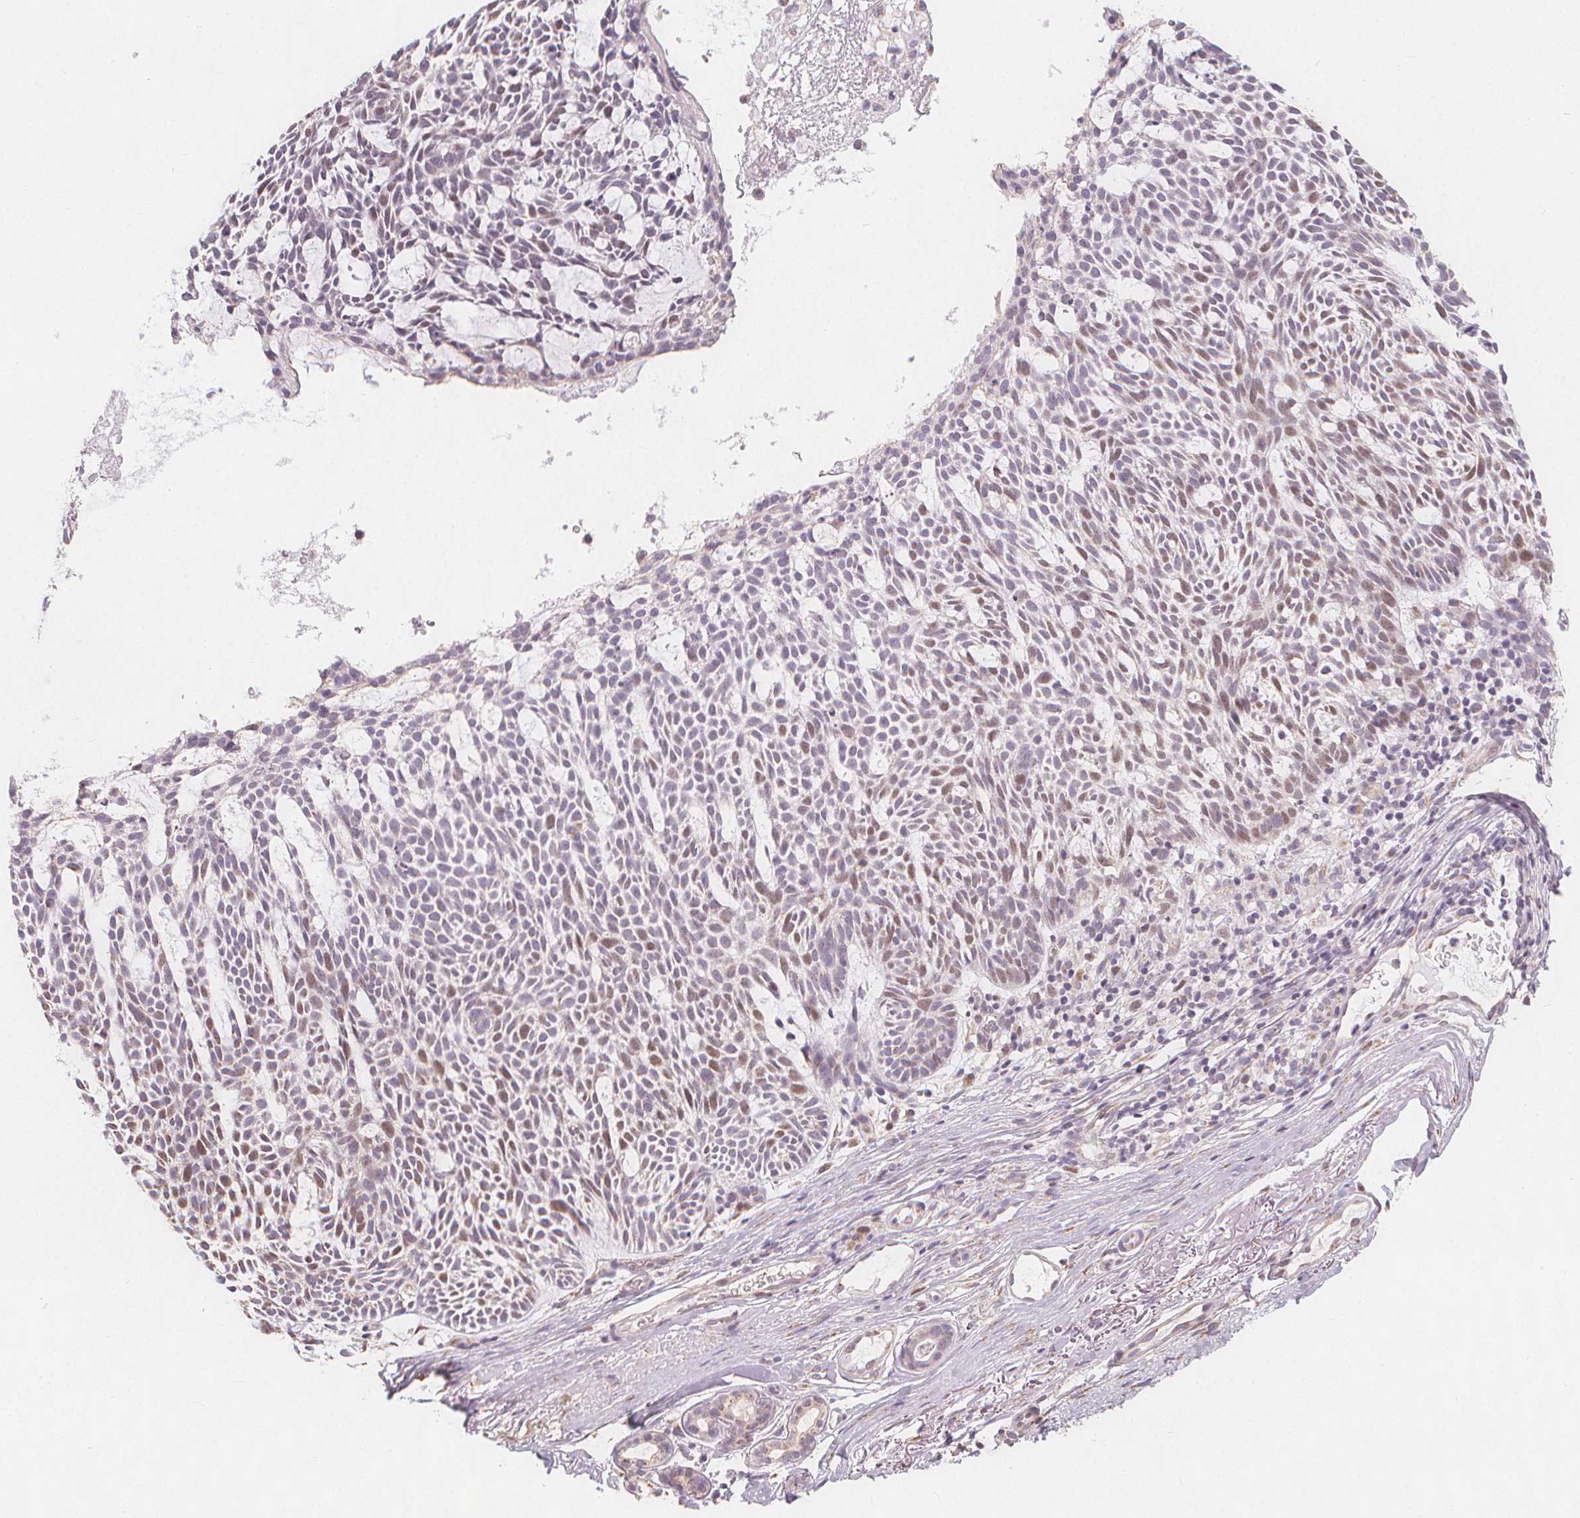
{"staining": {"intensity": "weak", "quantity": "<25%", "location": "nuclear"}, "tissue": "skin cancer", "cell_type": "Tumor cells", "image_type": "cancer", "snomed": [{"axis": "morphology", "description": "Basal cell carcinoma"}, {"axis": "topography", "description": "Skin"}], "caption": "Tumor cells are negative for protein expression in human skin basal cell carcinoma.", "gene": "TIPIN", "patient": {"sex": "male", "age": 83}}